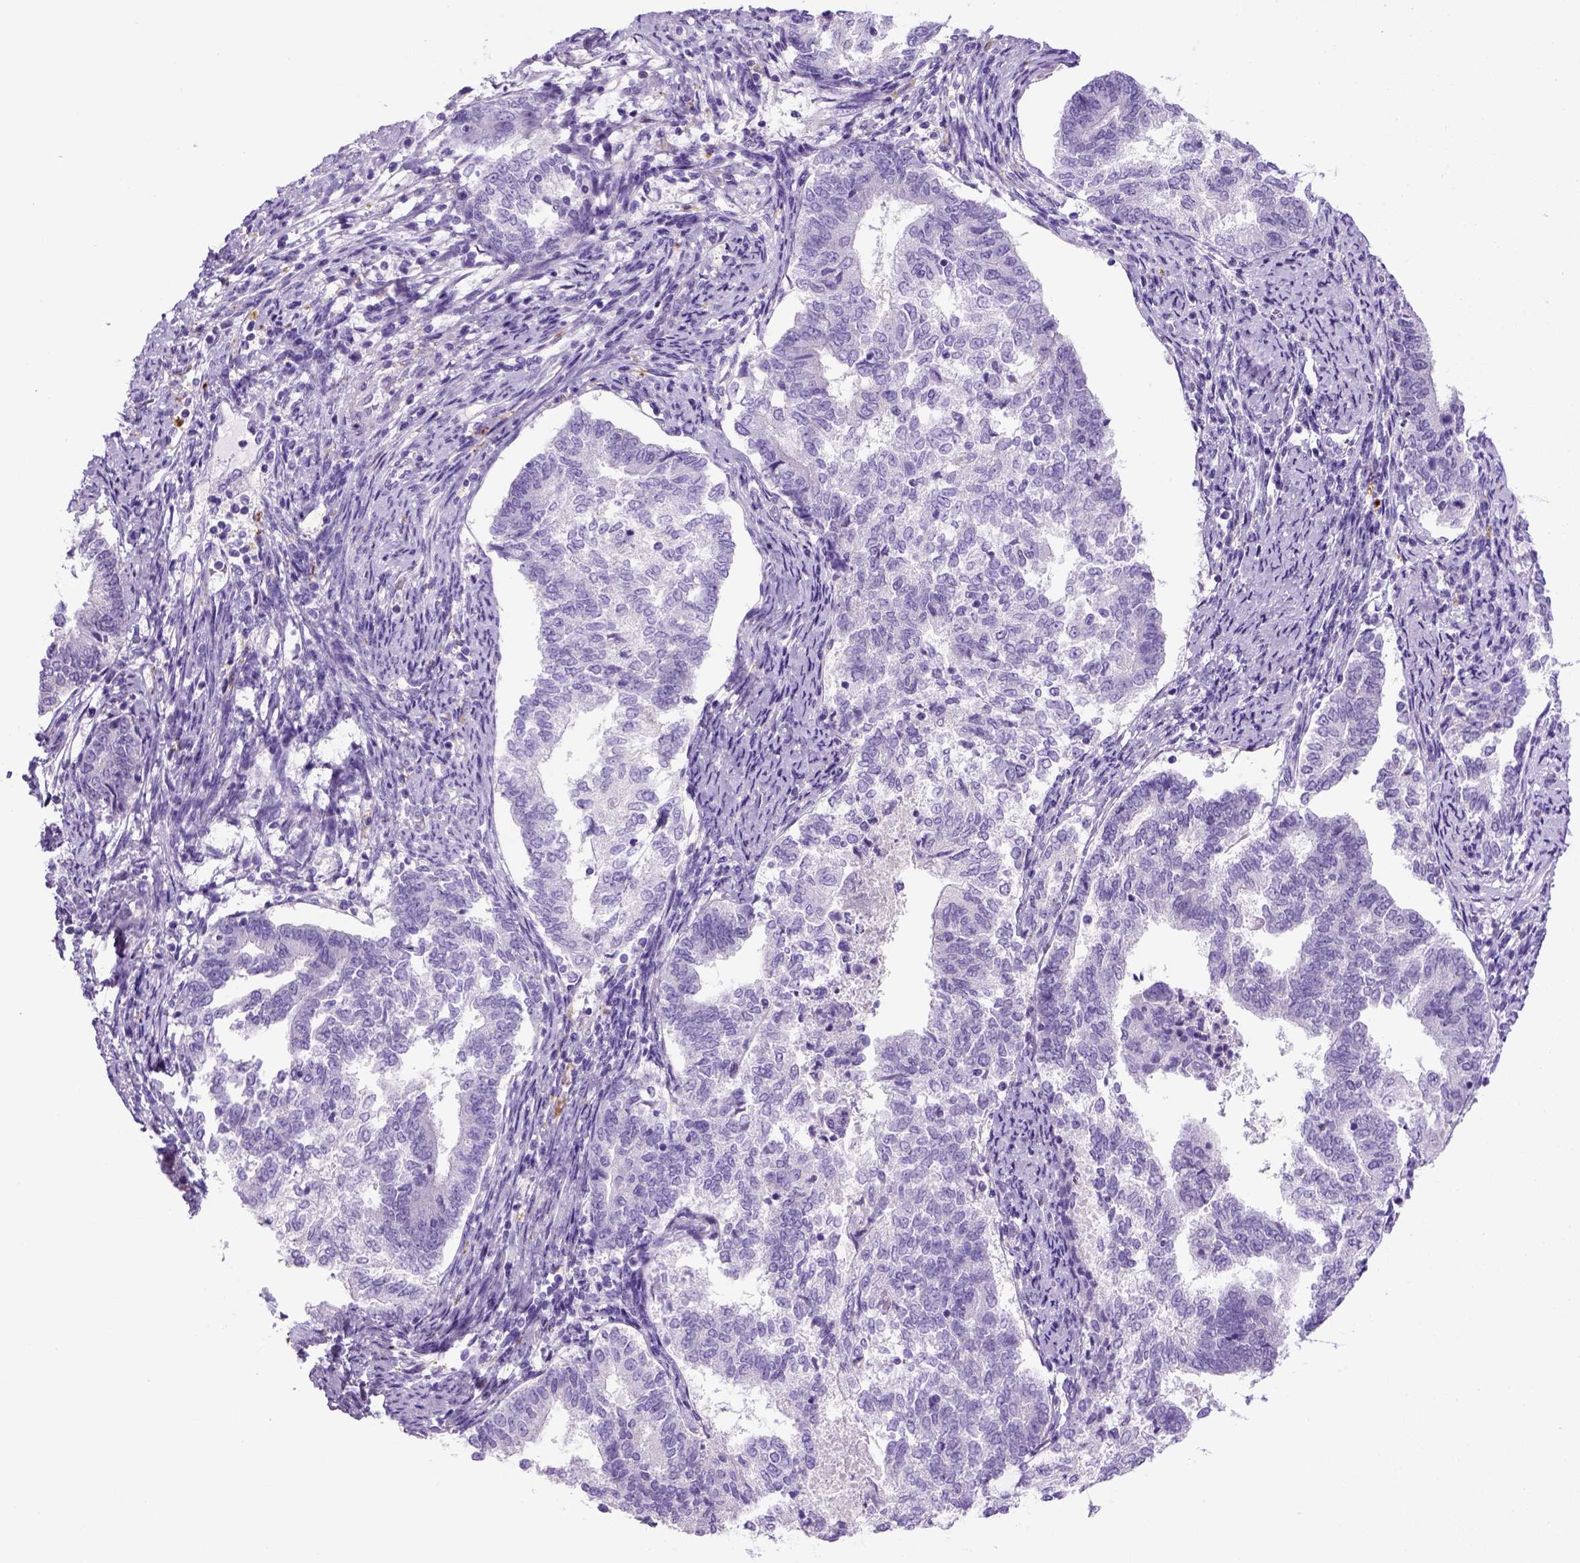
{"staining": {"intensity": "negative", "quantity": "none", "location": "none"}, "tissue": "endometrial cancer", "cell_type": "Tumor cells", "image_type": "cancer", "snomed": [{"axis": "morphology", "description": "Adenocarcinoma, NOS"}, {"axis": "topography", "description": "Endometrium"}], "caption": "Immunohistochemistry of human endometrial cancer reveals no positivity in tumor cells.", "gene": "KRT71", "patient": {"sex": "female", "age": 65}}